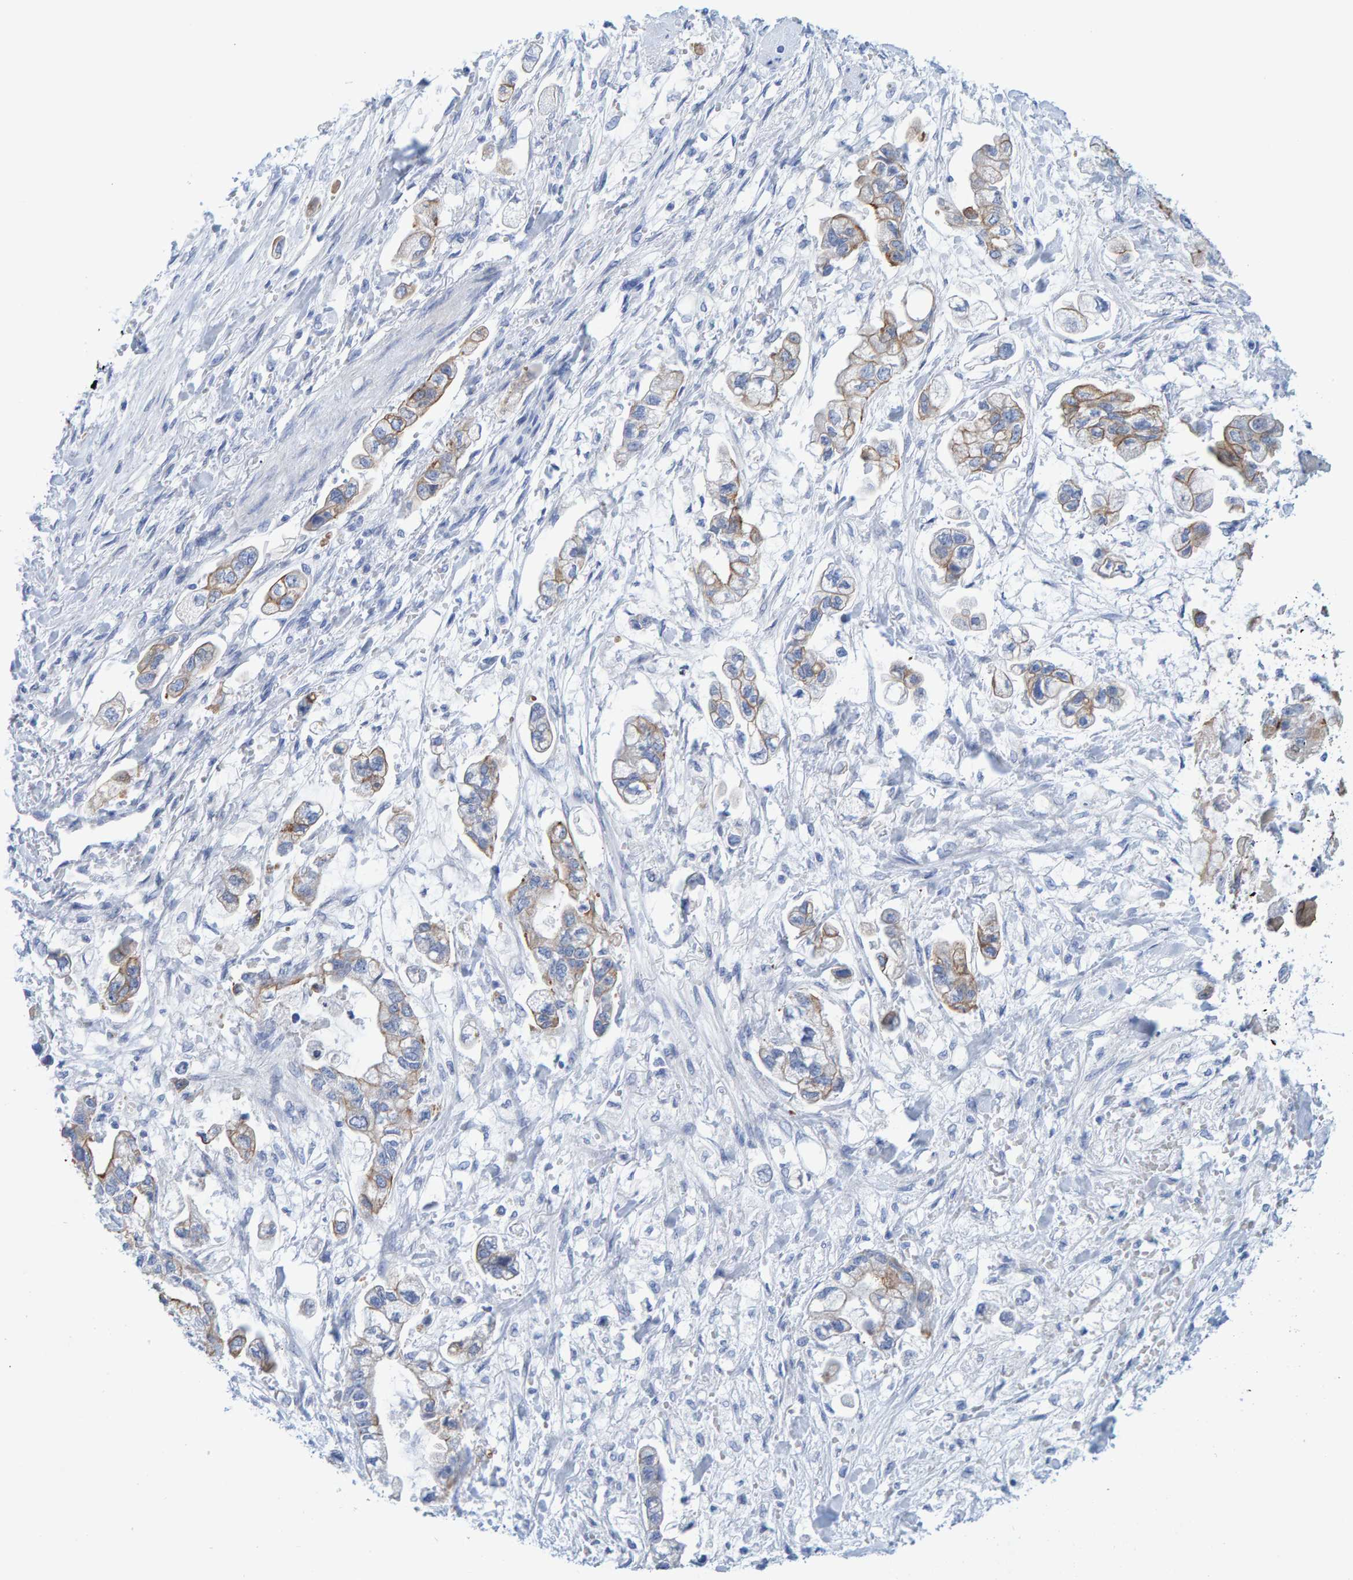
{"staining": {"intensity": "weak", "quantity": "25%-75%", "location": "cytoplasmic/membranous"}, "tissue": "stomach cancer", "cell_type": "Tumor cells", "image_type": "cancer", "snomed": [{"axis": "morphology", "description": "Normal tissue, NOS"}, {"axis": "morphology", "description": "Adenocarcinoma, NOS"}, {"axis": "topography", "description": "Stomach"}], "caption": "Immunohistochemistry (IHC) of human stomach cancer (adenocarcinoma) exhibits low levels of weak cytoplasmic/membranous positivity in about 25%-75% of tumor cells.", "gene": "JAKMIP3", "patient": {"sex": "male", "age": 62}}